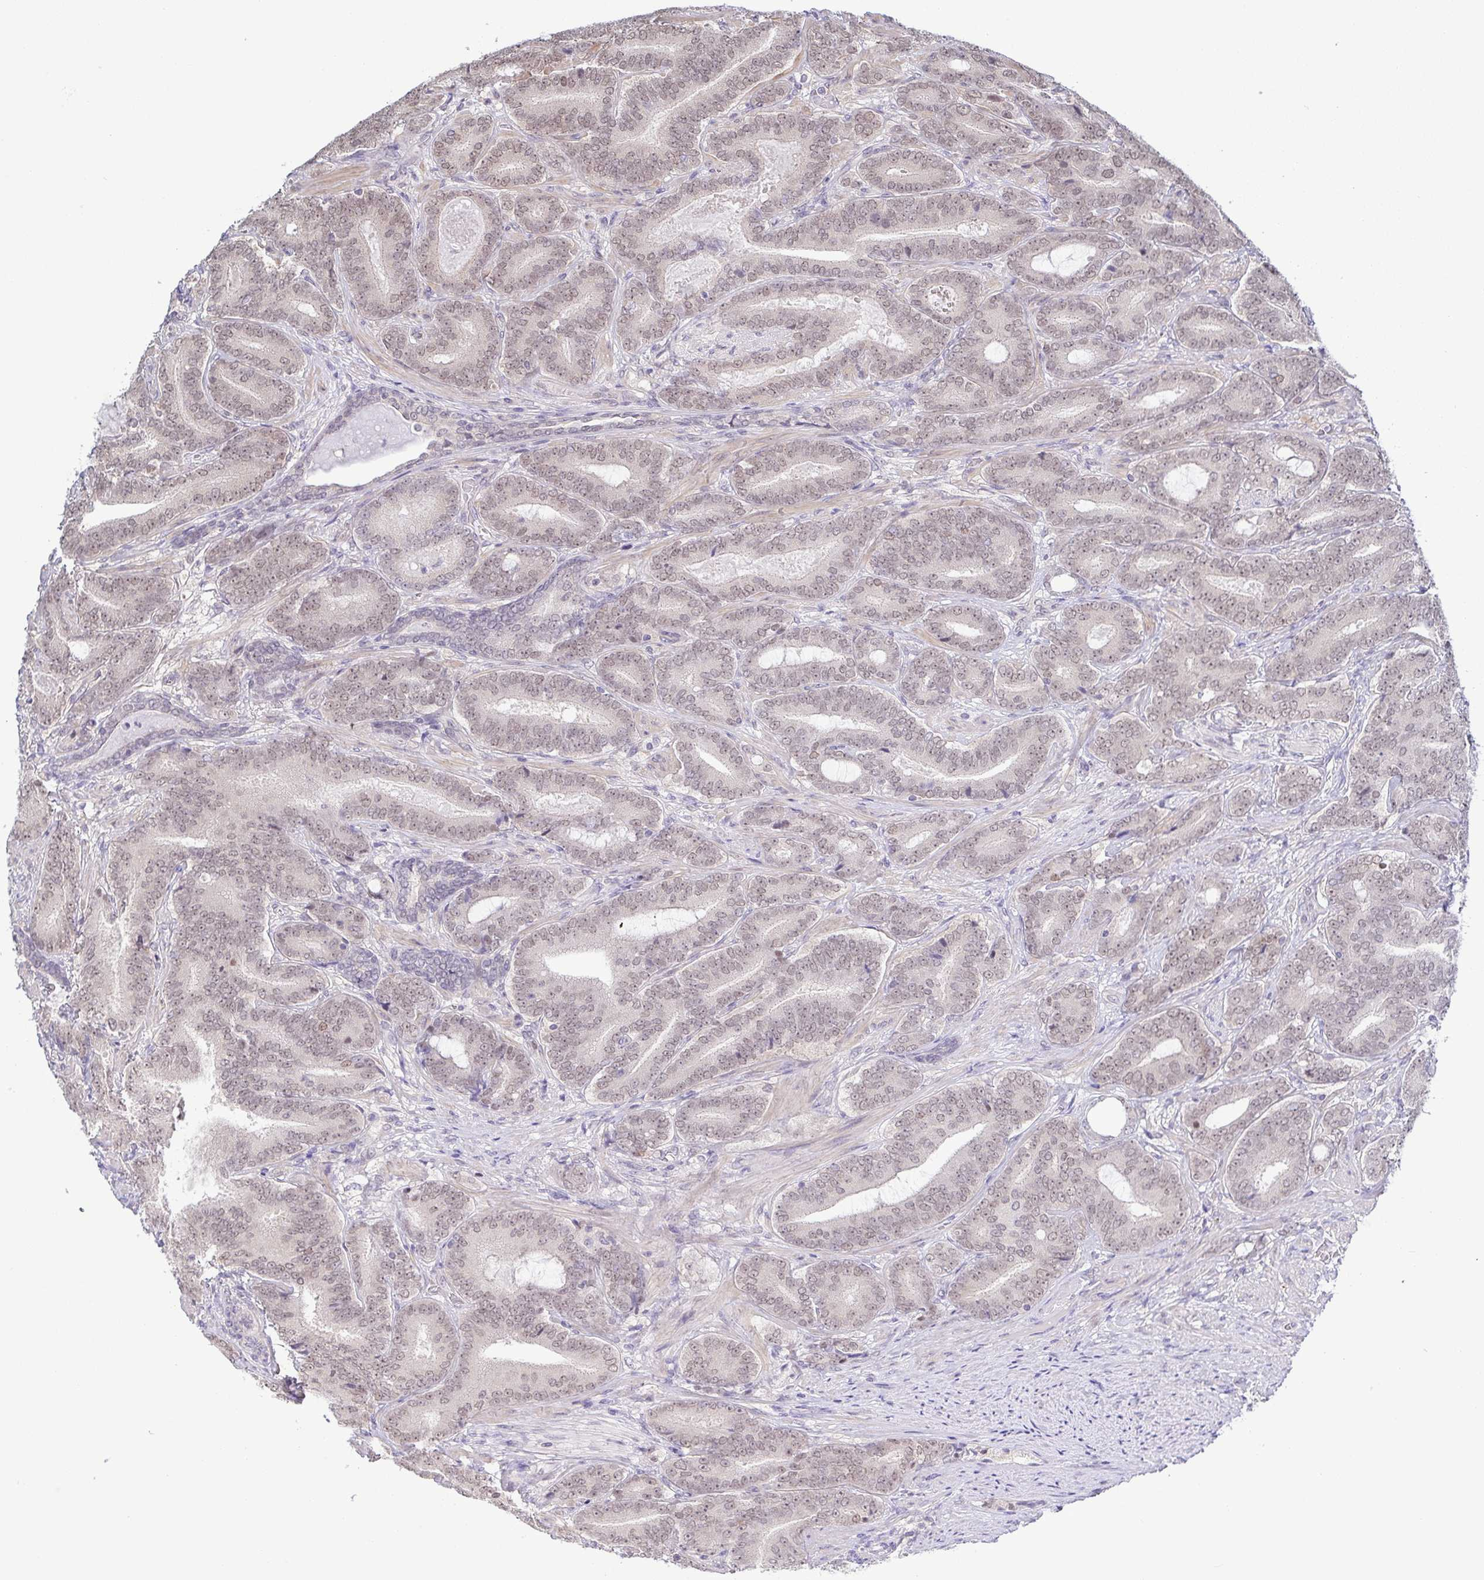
{"staining": {"intensity": "weak", "quantity": "25%-75%", "location": "nuclear"}, "tissue": "prostate cancer", "cell_type": "Tumor cells", "image_type": "cancer", "snomed": [{"axis": "morphology", "description": "Adenocarcinoma, High grade"}, {"axis": "topography", "description": "Prostate"}], "caption": "Prostate adenocarcinoma (high-grade) was stained to show a protein in brown. There is low levels of weak nuclear staining in approximately 25%-75% of tumor cells.", "gene": "HYPK", "patient": {"sex": "male", "age": 62}}